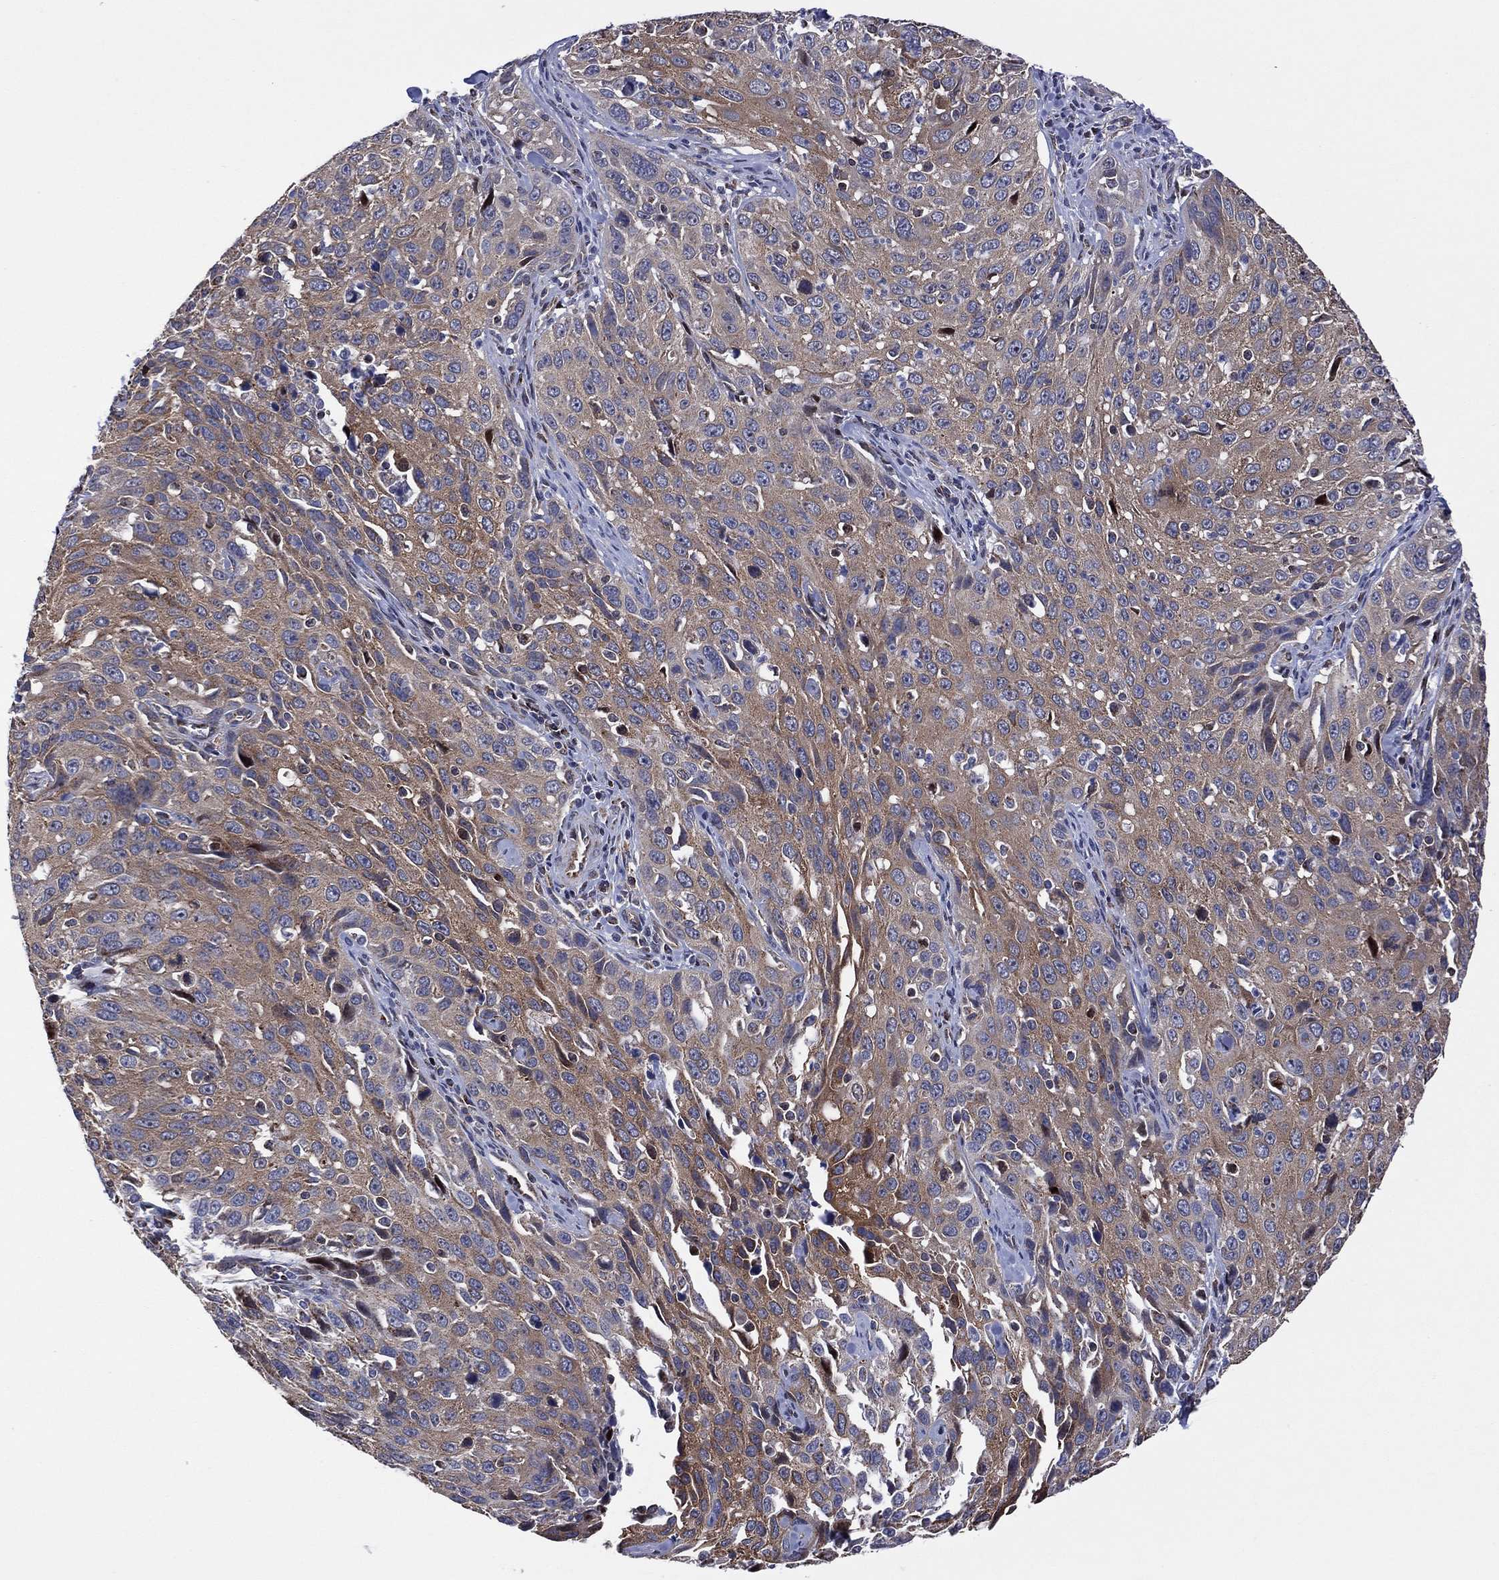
{"staining": {"intensity": "weak", "quantity": "25%-75%", "location": "cytoplasmic/membranous"}, "tissue": "cervical cancer", "cell_type": "Tumor cells", "image_type": "cancer", "snomed": [{"axis": "morphology", "description": "Squamous cell carcinoma, NOS"}, {"axis": "topography", "description": "Cervix"}], "caption": "A histopathology image of human cervical cancer (squamous cell carcinoma) stained for a protein displays weak cytoplasmic/membranous brown staining in tumor cells.", "gene": "PIDD1", "patient": {"sex": "female", "age": 26}}